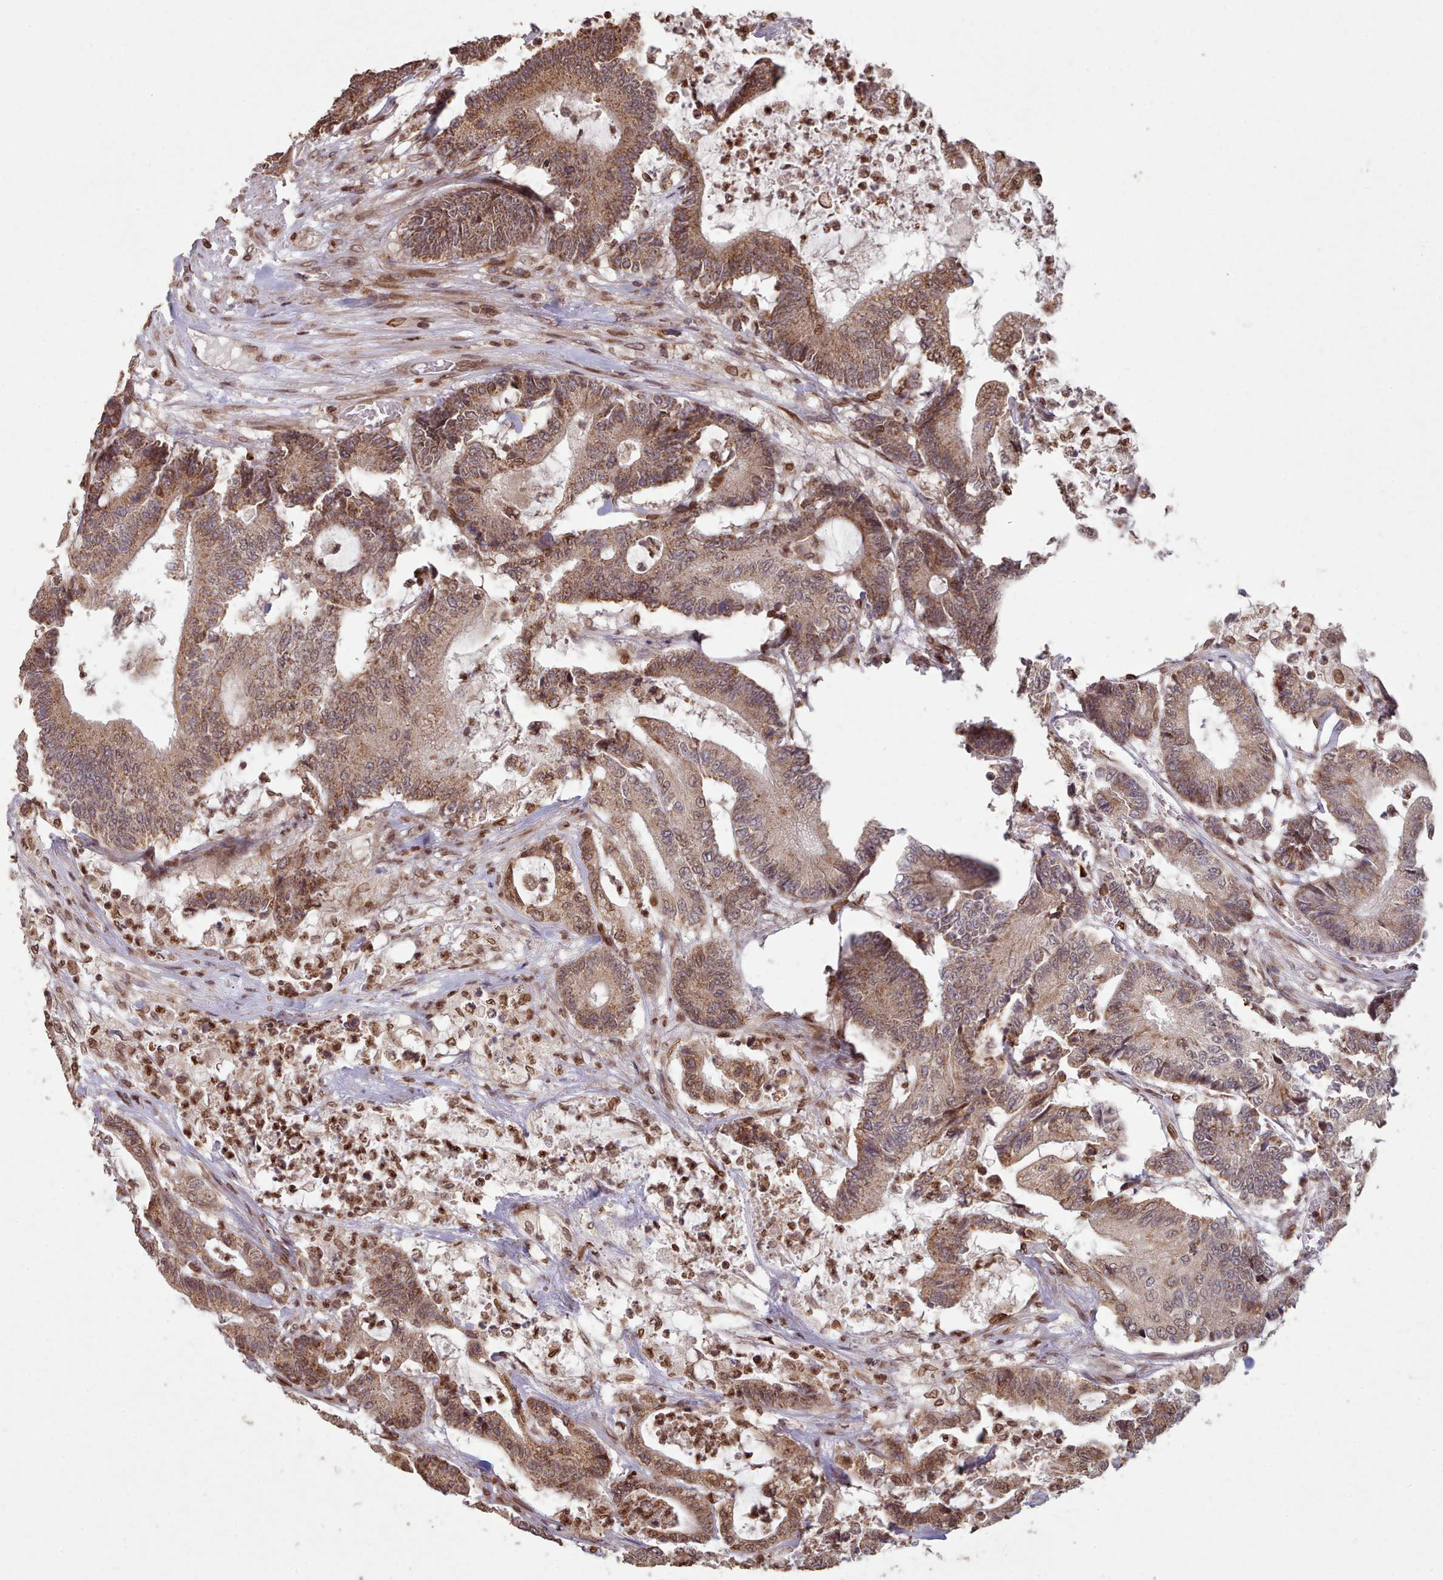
{"staining": {"intensity": "moderate", "quantity": ">75%", "location": "cytoplasmic/membranous,nuclear"}, "tissue": "colorectal cancer", "cell_type": "Tumor cells", "image_type": "cancer", "snomed": [{"axis": "morphology", "description": "Adenocarcinoma, NOS"}, {"axis": "topography", "description": "Colon"}], "caption": "Immunohistochemistry (IHC) (DAB) staining of adenocarcinoma (colorectal) shows moderate cytoplasmic/membranous and nuclear protein staining in approximately >75% of tumor cells.", "gene": "TOR1AIP1", "patient": {"sex": "female", "age": 84}}